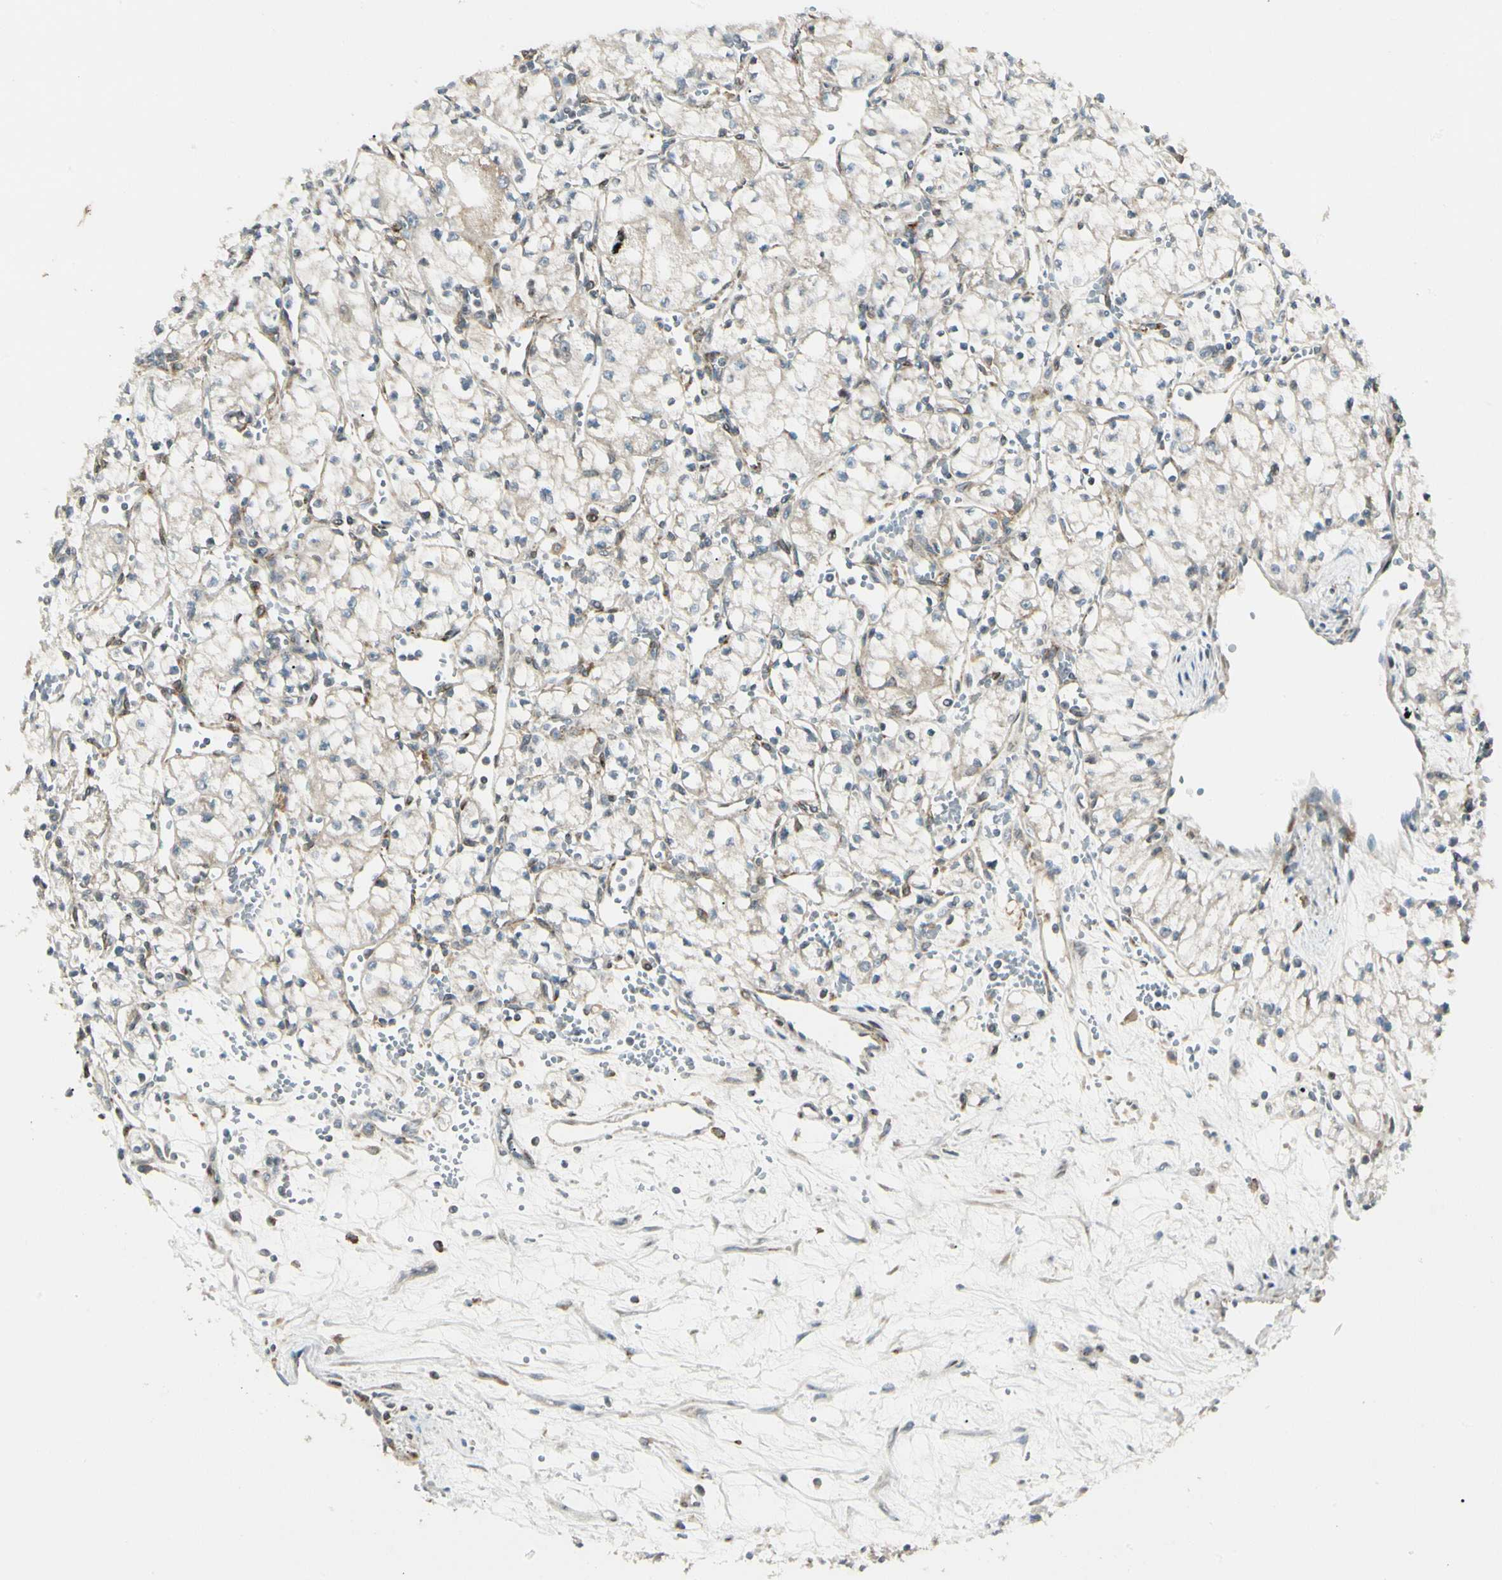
{"staining": {"intensity": "weak", "quantity": "25%-75%", "location": "cytoplasmic/membranous"}, "tissue": "renal cancer", "cell_type": "Tumor cells", "image_type": "cancer", "snomed": [{"axis": "morphology", "description": "Normal tissue, NOS"}, {"axis": "morphology", "description": "Adenocarcinoma, NOS"}, {"axis": "topography", "description": "Kidney"}], "caption": "Renal cancer stained with DAB (3,3'-diaminobenzidine) IHC reveals low levels of weak cytoplasmic/membranous staining in approximately 25%-75% of tumor cells. (brown staining indicates protein expression, while blue staining denotes nuclei).", "gene": "MRPL9", "patient": {"sex": "male", "age": 59}}